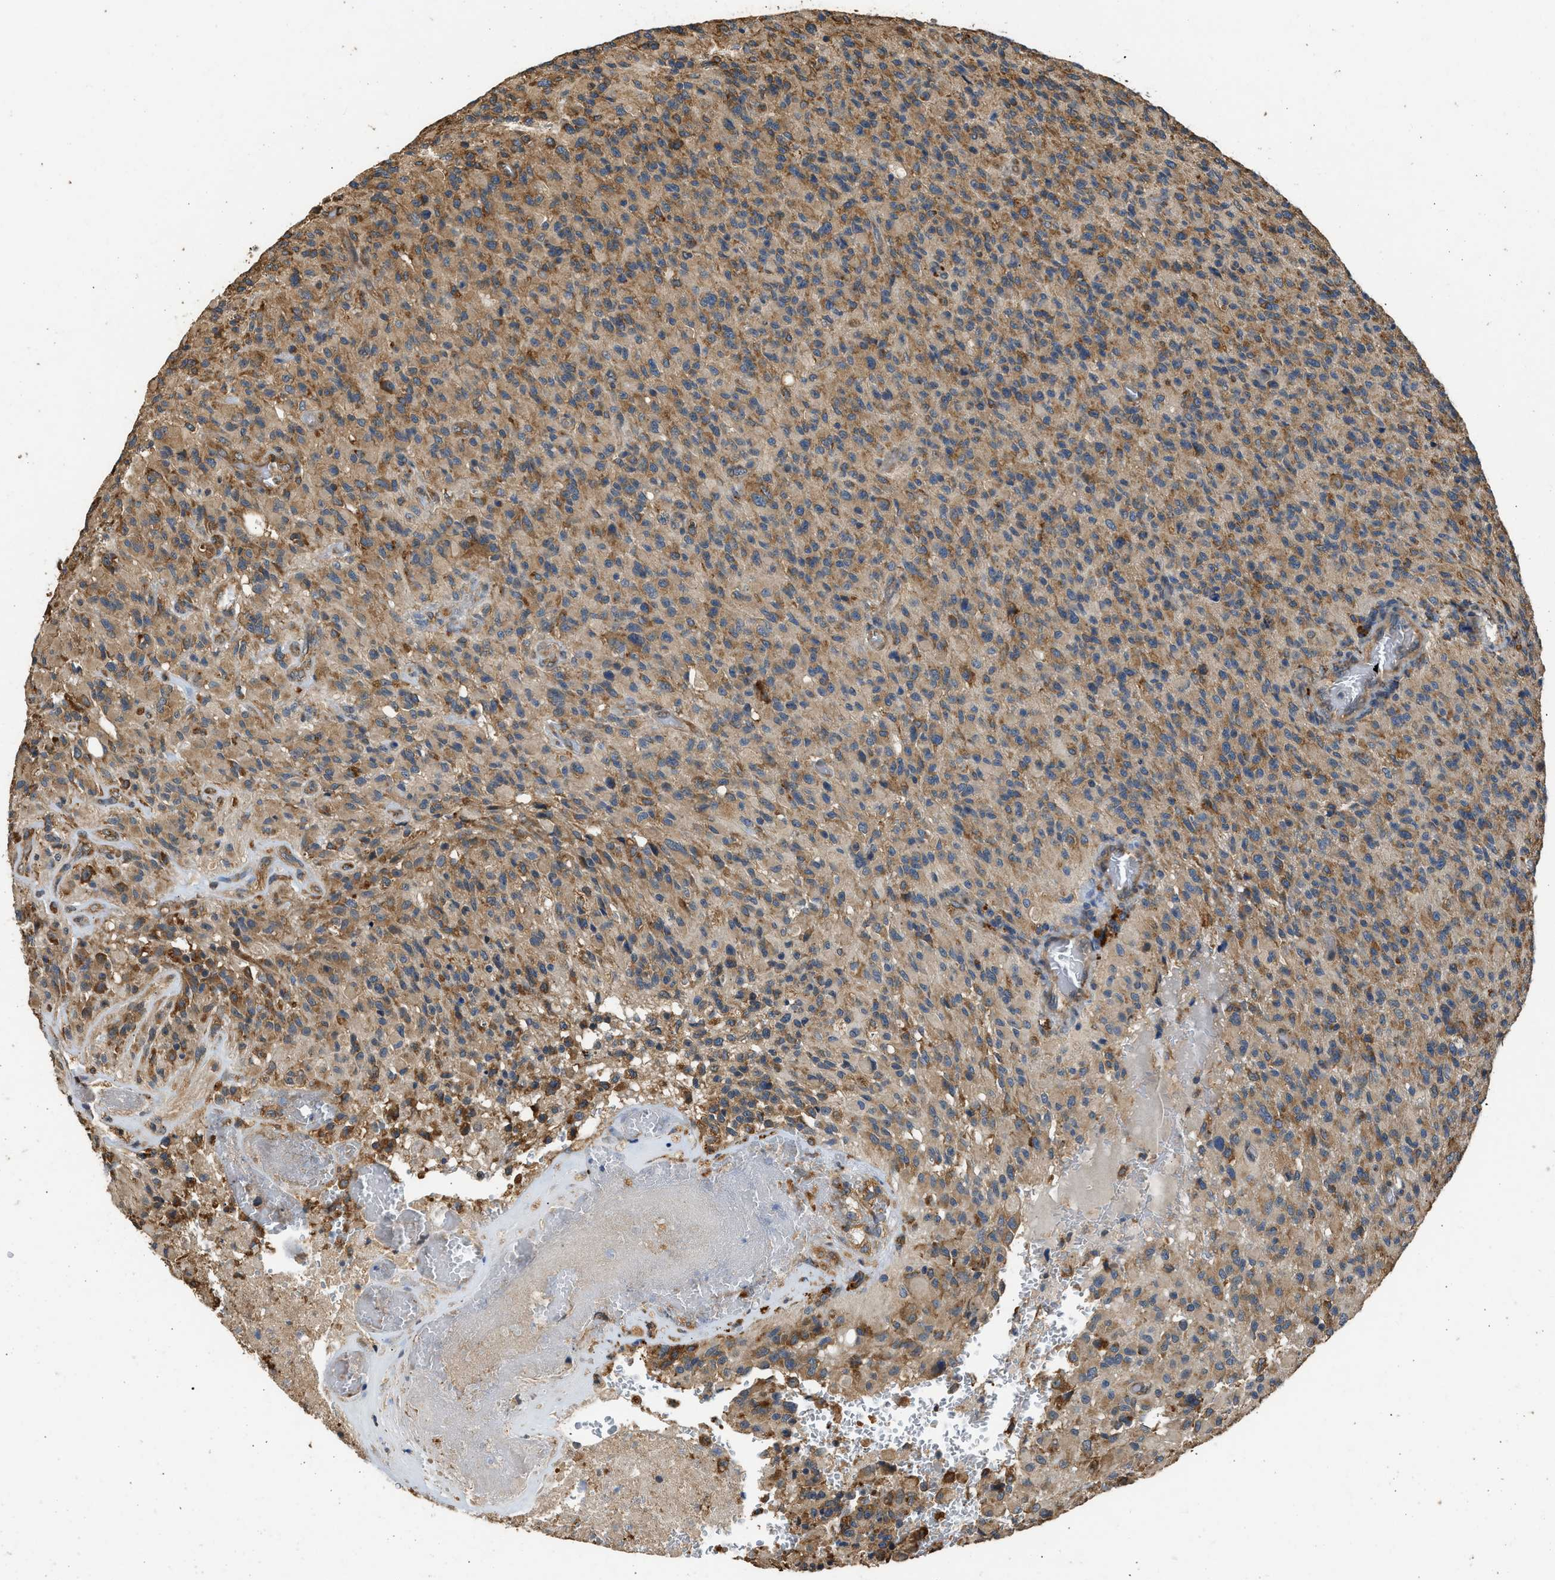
{"staining": {"intensity": "moderate", "quantity": ">75%", "location": "cytoplasmic/membranous"}, "tissue": "glioma", "cell_type": "Tumor cells", "image_type": "cancer", "snomed": [{"axis": "morphology", "description": "Glioma, malignant, High grade"}, {"axis": "topography", "description": "Brain"}], "caption": "Immunohistochemistry (IHC) of glioma displays medium levels of moderate cytoplasmic/membranous staining in approximately >75% of tumor cells.", "gene": "SLC36A4", "patient": {"sex": "male", "age": 71}}